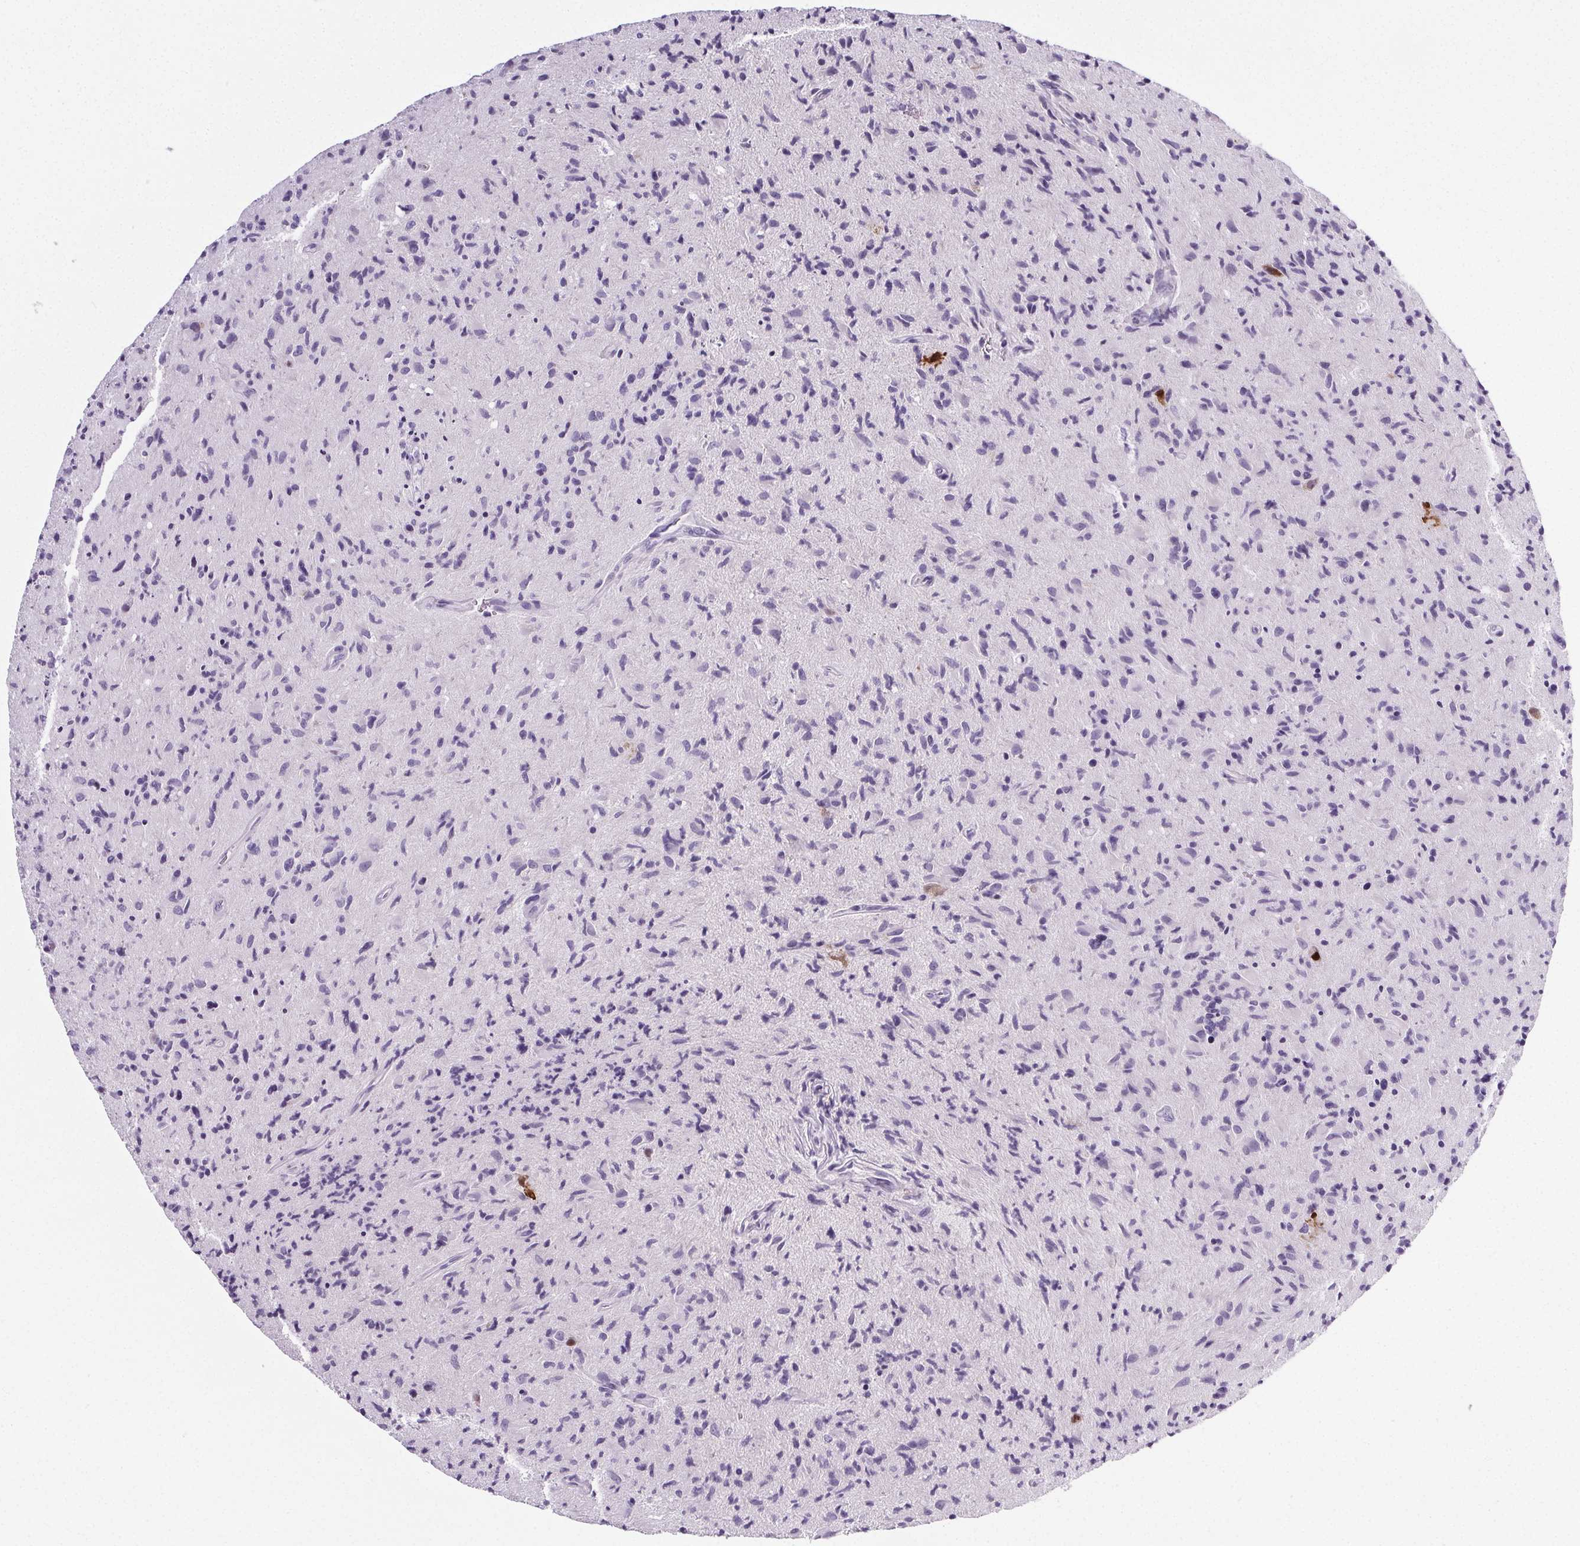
{"staining": {"intensity": "negative", "quantity": "none", "location": "none"}, "tissue": "glioma", "cell_type": "Tumor cells", "image_type": "cancer", "snomed": [{"axis": "morphology", "description": "Glioma, malignant, High grade"}, {"axis": "topography", "description": "Brain"}], "caption": "A photomicrograph of human high-grade glioma (malignant) is negative for staining in tumor cells. Brightfield microscopy of IHC stained with DAB (3,3'-diaminobenzidine) (brown) and hematoxylin (blue), captured at high magnification.", "gene": "ELAVL2", "patient": {"sex": "male", "age": 54}}